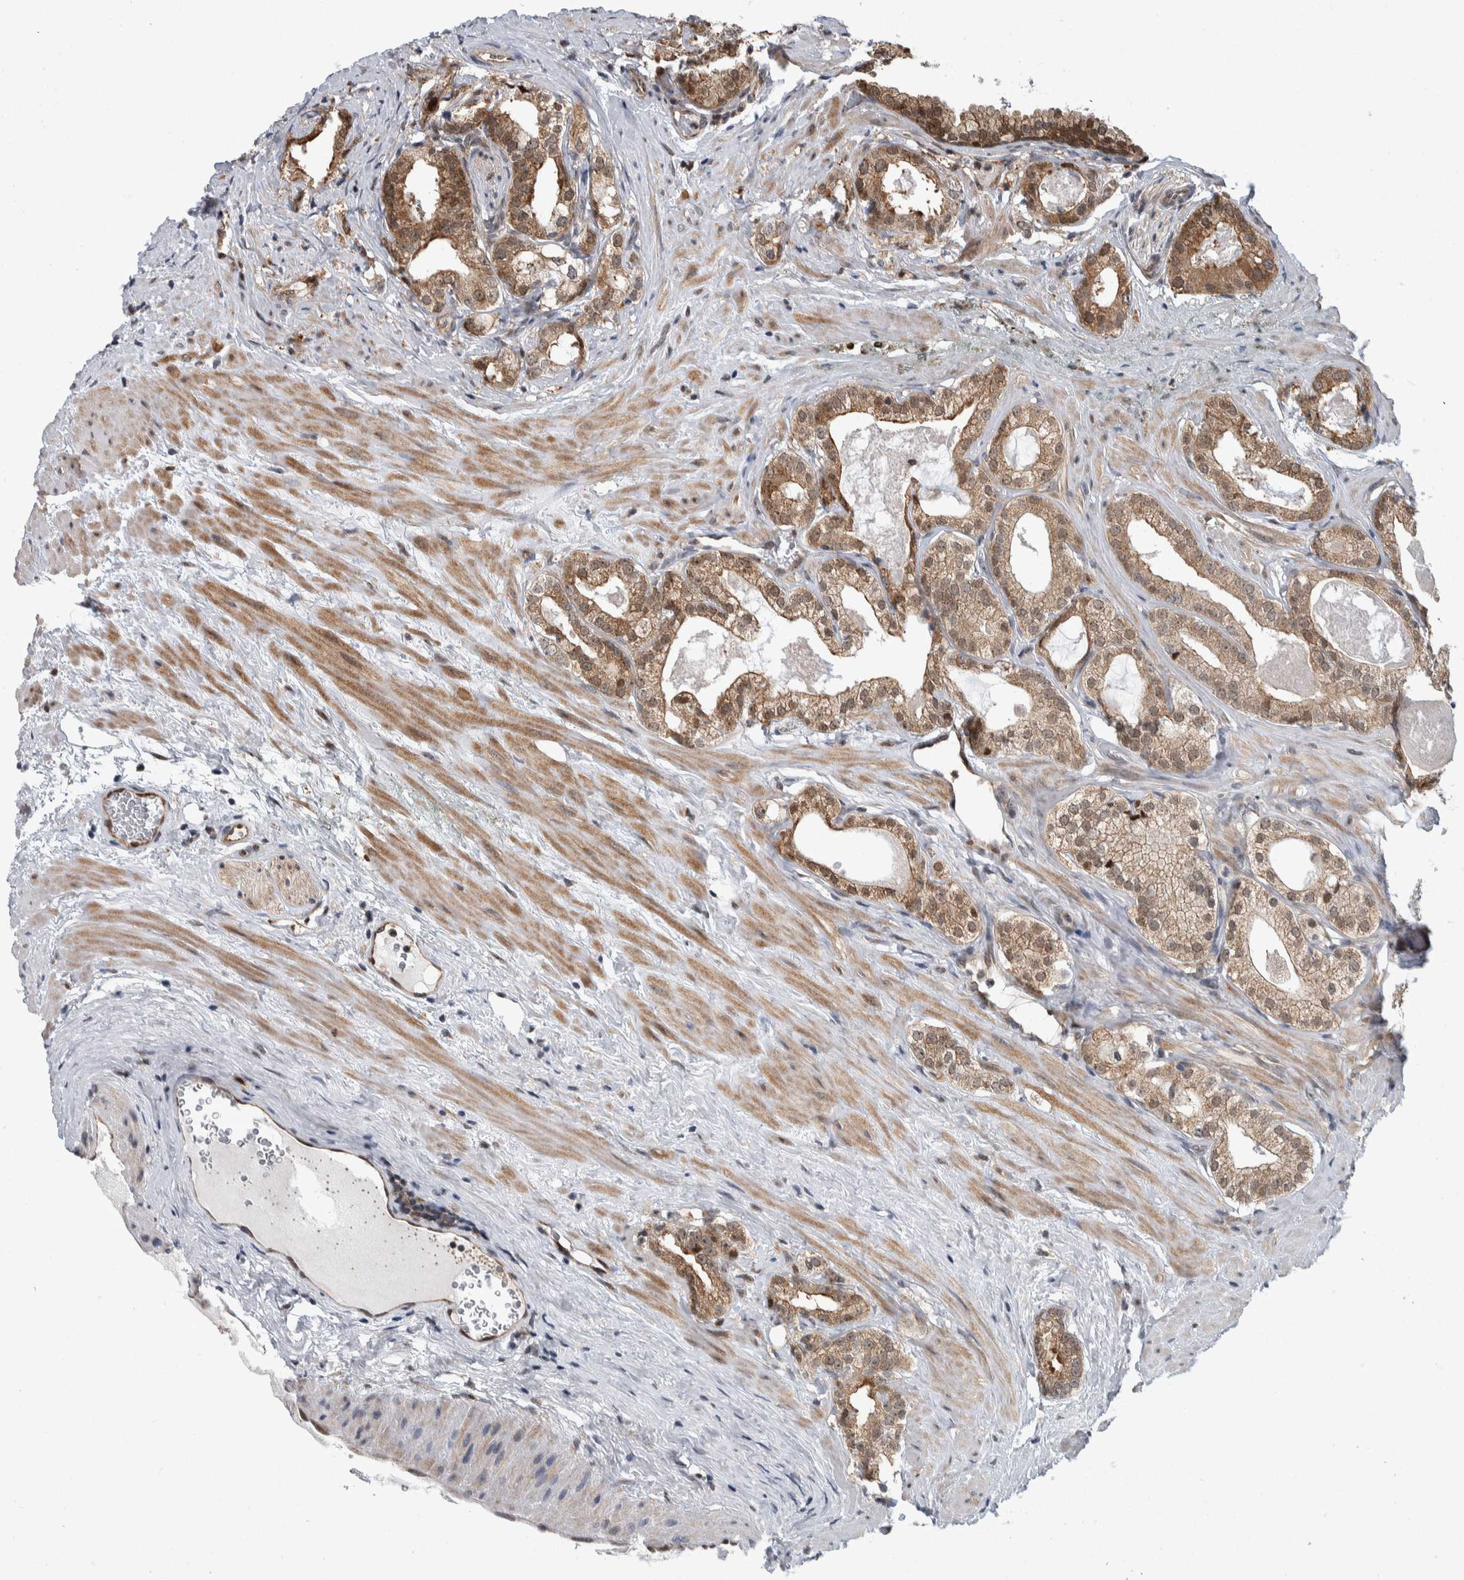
{"staining": {"intensity": "moderate", "quantity": ">75%", "location": "cytoplasmic/membranous,nuclear"}, "tissue": "prostate cancer", "cell_type": "Tumor cells", "image_type": "cancer", "snomed": [{"axis": "morphology", "description": "Adenocarcinoma, Low grade"}, {"axis": "topography", "description": "Prostate"}], "caption": "Brown immunohistochemical staining in prostate cancer (low-grade adenocarcinoma) exhibits moderate cytoplasmic/membranous and nuclear positivity in approximately >75% of tumor cells.", "gene": "PTPA", "patient": {"sex": "male", "age": 59}}